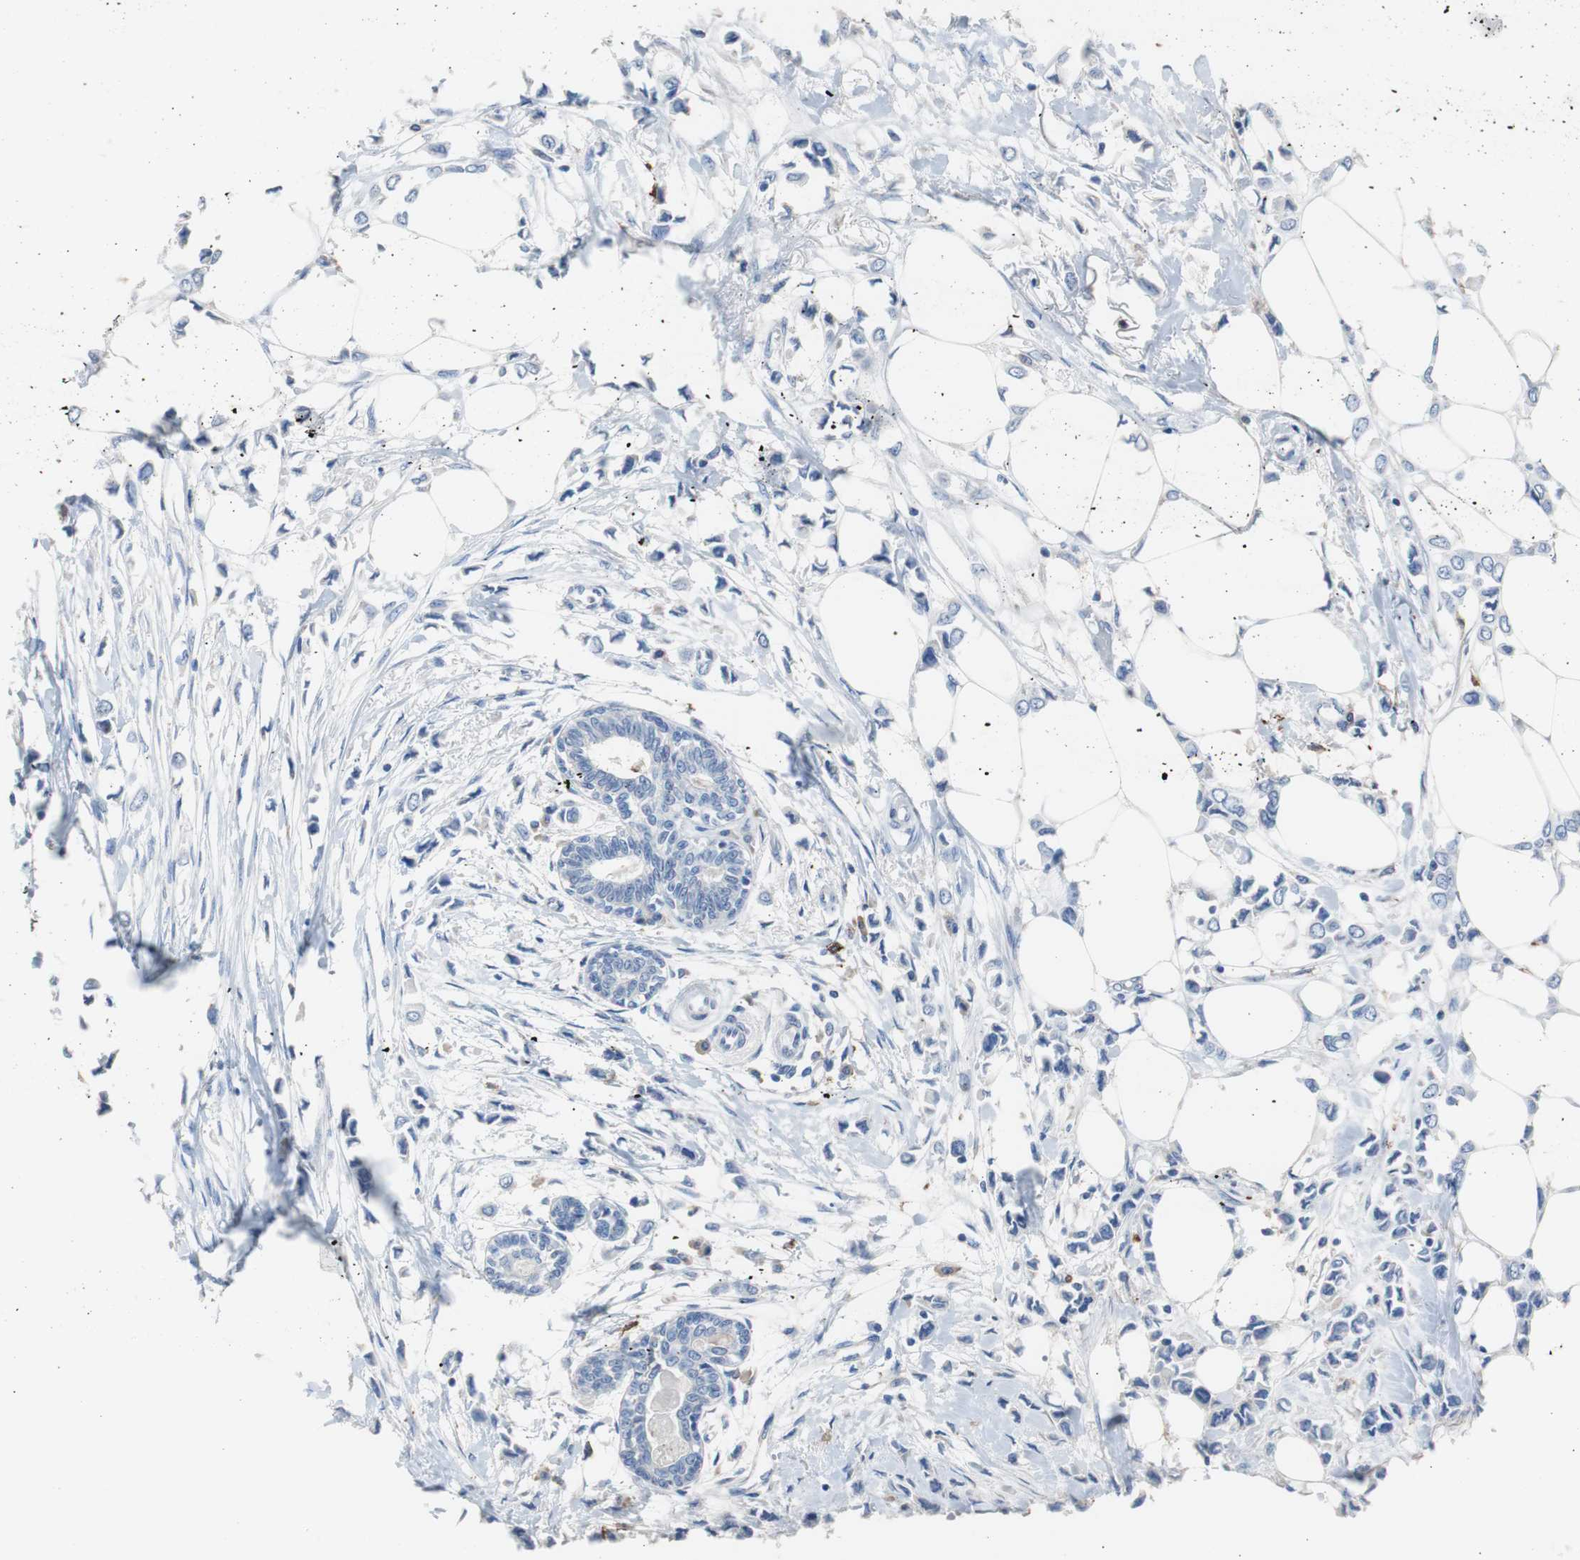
{"staining": {"intensity": "negative", "quantity": "none", "location": "none"}, "tissue": "breast cancer", "cell_type": "Tumor cells", "image_type": "cancer", "snomed": [{"axis": "morphology", "description": "Lobular carcinoma"}, {"axis": "topography", "description": "Breast"}], "caption": "The immunohistochemistry micrograph has no significant expression in tumor cells of breast cancer tissue.", "gene": "FCGR2B", "patient": {"sex": "female", "age": 51}}